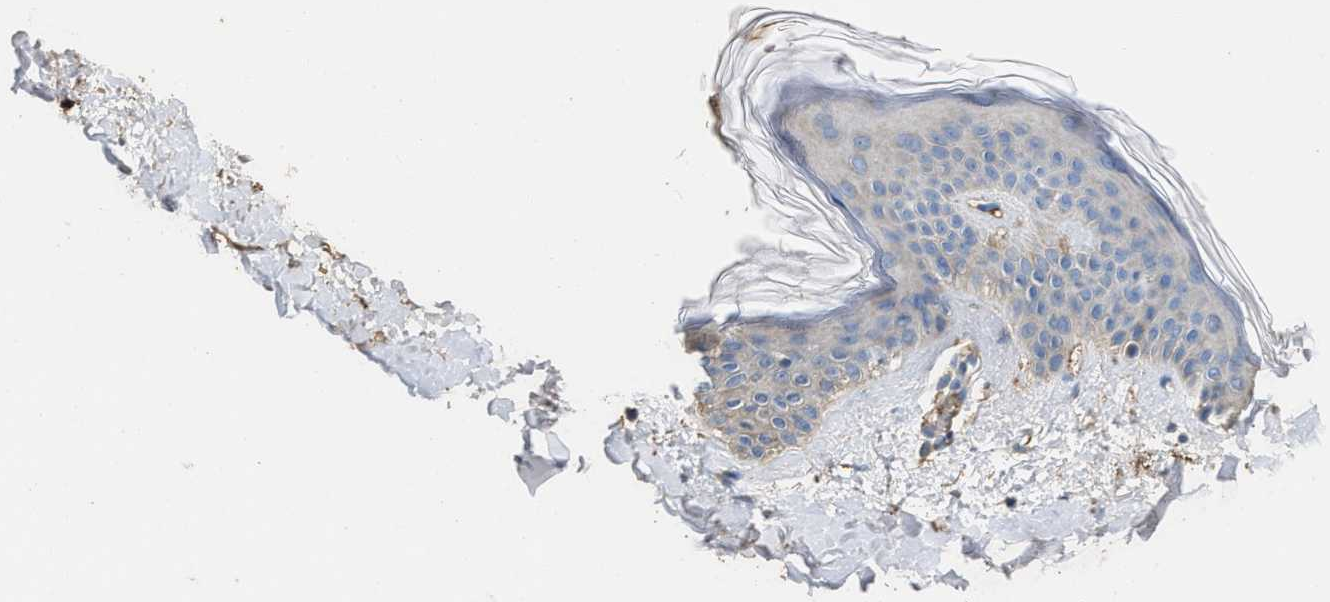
{"staining": {"intensity": "moderate", "quantity": ">75%", "location": "cytoplasmic/membranous"}, "tissue": "skin", "cell_type": "Fibroblasts", "image_type": "normal", "snomed": [{"axis": "morphology", "description": "Normal tissue, NOS"}, {"axis": "topography", "description": "Skin"}], "caption": "A histopathology image of skin stained for a protein demonstrates moderate cytoplasmic/membranous brown staining in fibroblasts. Using DAB (3,3'-diaminobenzidine) (brown) and hematoxylin (blue) stains, captured at high magnification using brightfield microscopy.", "gene": "C3", "patient": {"sex": "female", "age": 17}}